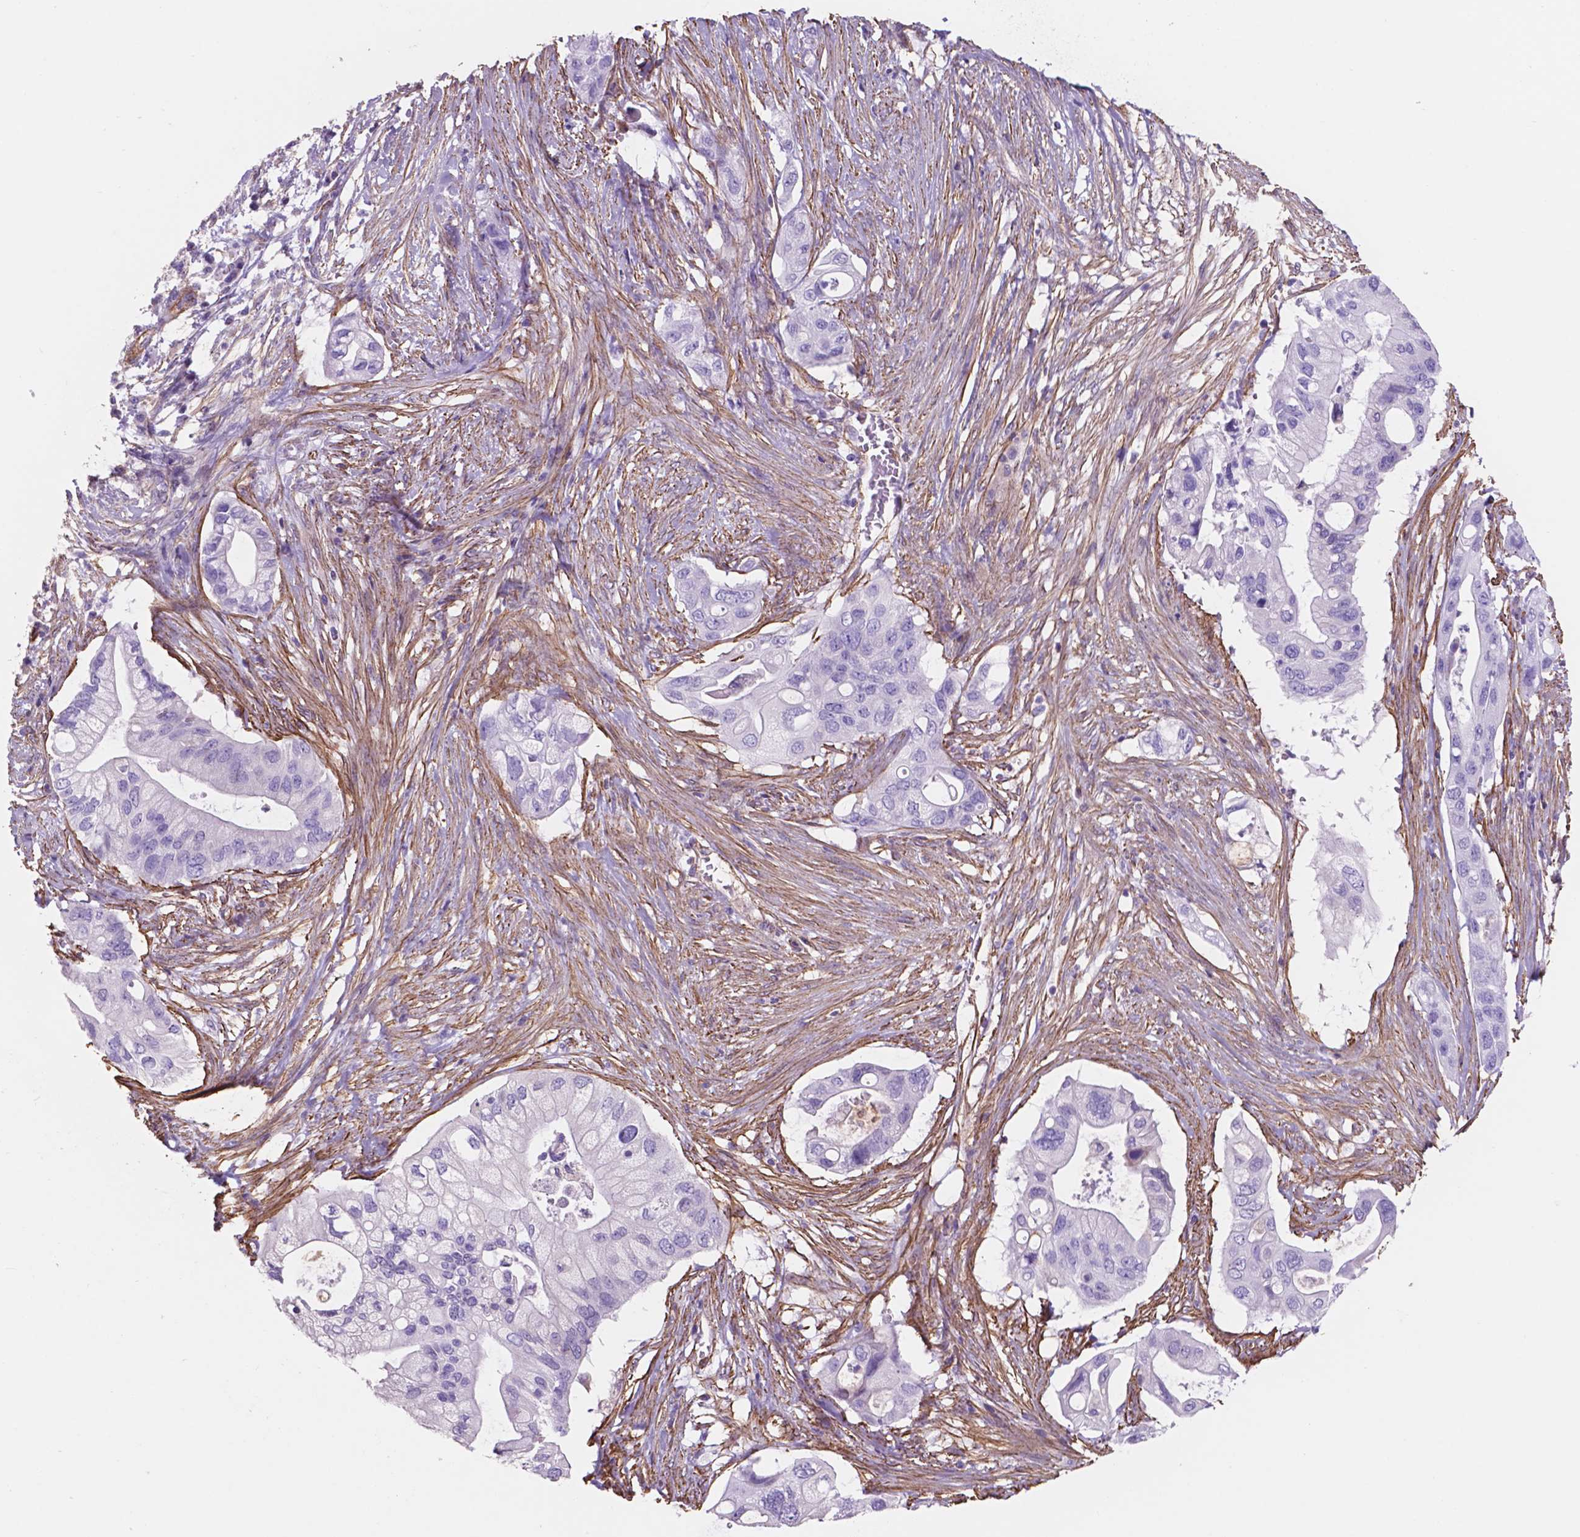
{"staining": {"intensity": "negative", "quantity": "none", "location": "none"}, "tissue": "pancreatic cancer", "cell_type": "Tumor cells", "image_type": "cancer", "snomed": [{"axis": "morphology", "description": "Adenocarcinoma, NOS"}, {"axis": "topography", "description": "Pancreas"}], "caption": "Micrograph shows no significant protein expression in tumor cells of pancreatic adenocarcinoma.", "gene": "TOR2A", "patient": {"sex": "female", "age": 72}}